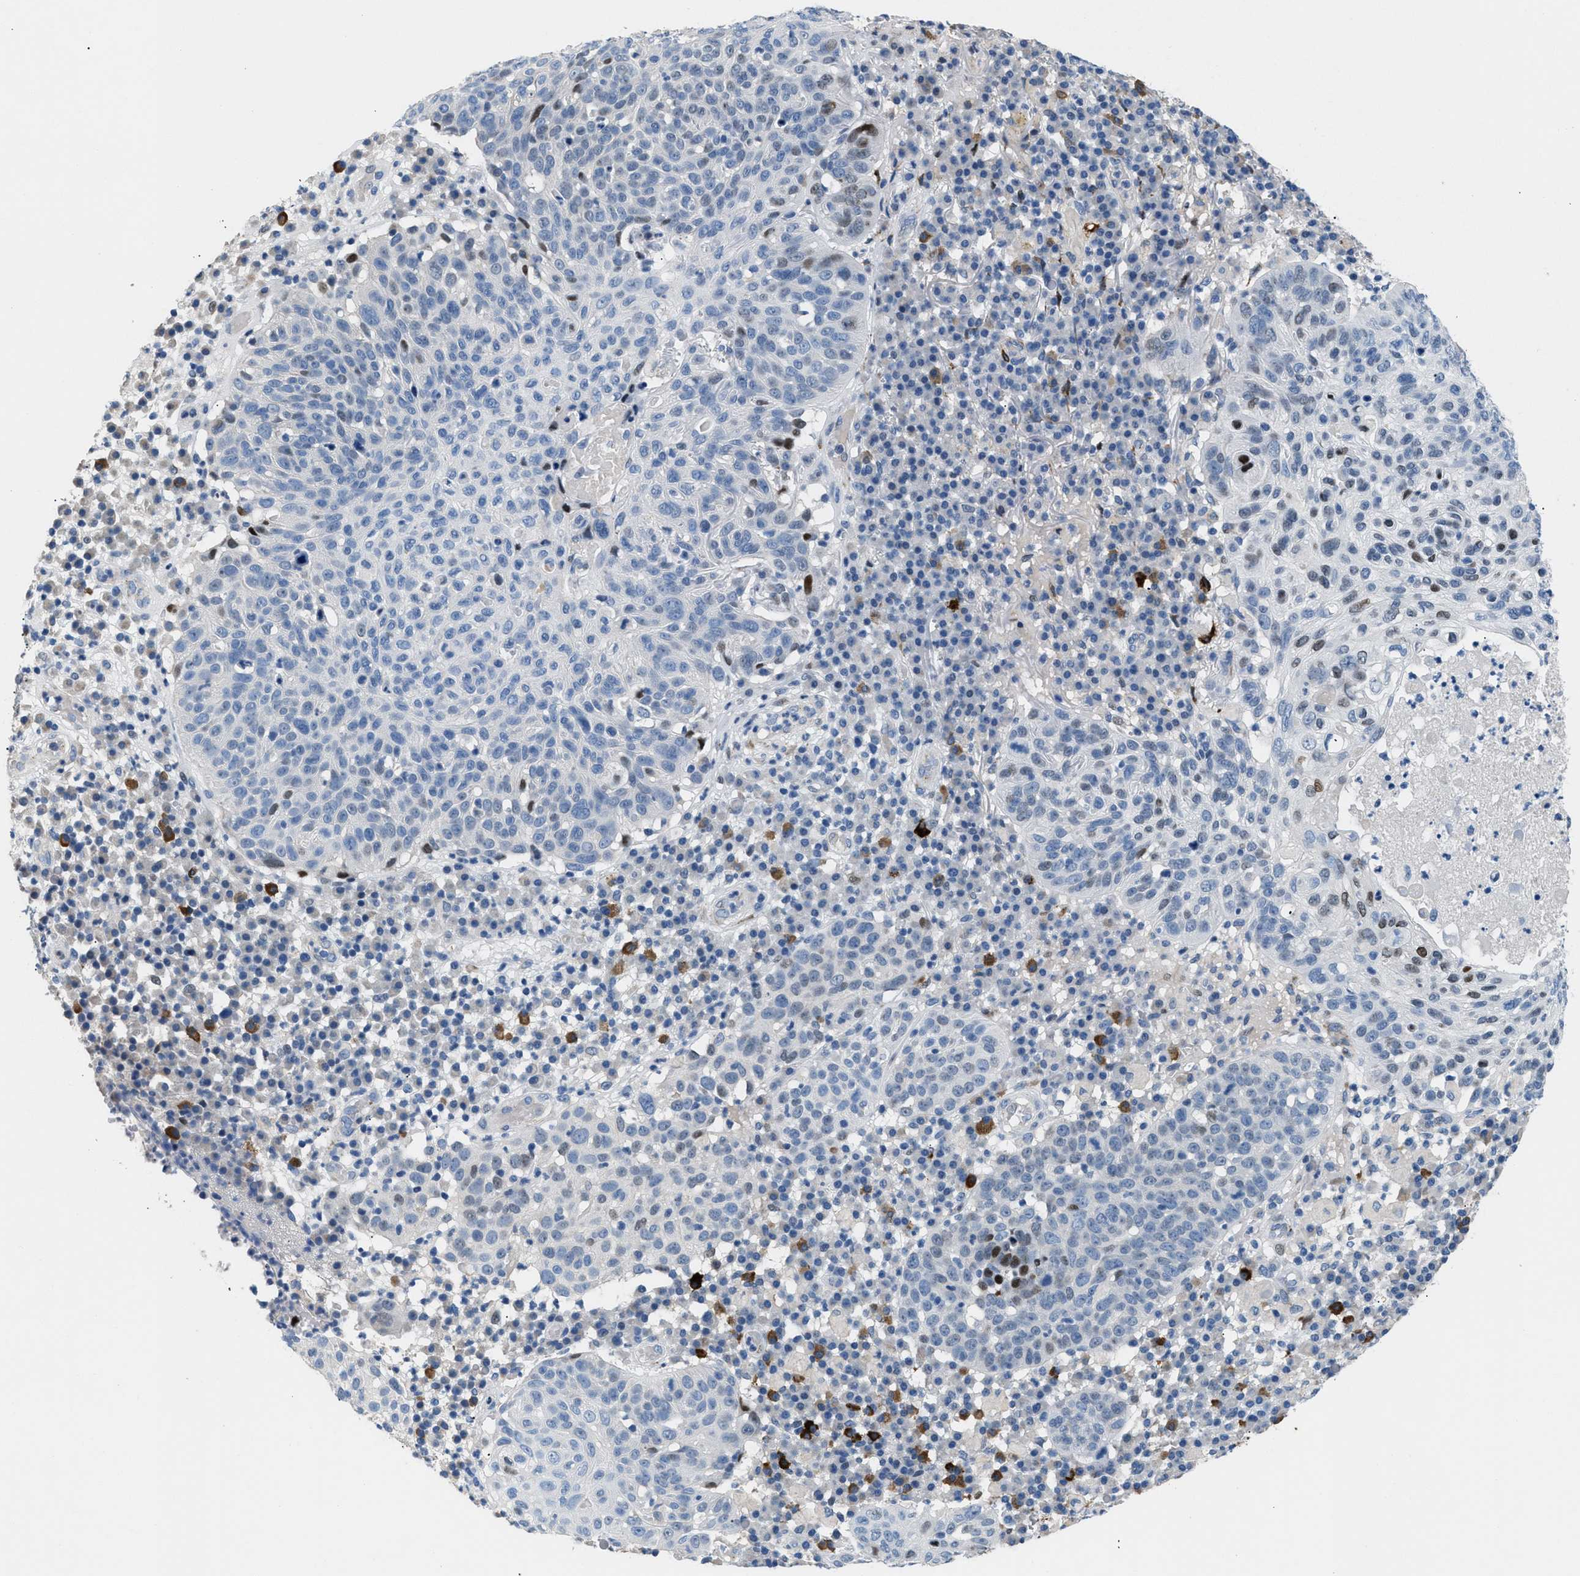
{"staining": {"intensity": "weak", "quantity": "<25%", "location": "nuclear"}, "tissue": "skin cancer", "cell_type": "Tumor cells", "image_type": "cancer", "snomed": [{"axis": "morphology", "description": "Squamous cell carcinoma in situ, NOS"}, {"axis": "morphology", "description": "Squamous cell carcinoma, NOS"}, {"axis": "topography", "description": "Skin"}], "caption": "DAB (3,3'-diaminobenzidine) immunohistochemical staining of squamous cell carcinoma in situ (skin) shows no significant expression in tumor cells.", "gene": "ICA1", "patient": {"sex": "male", "age": 93}}